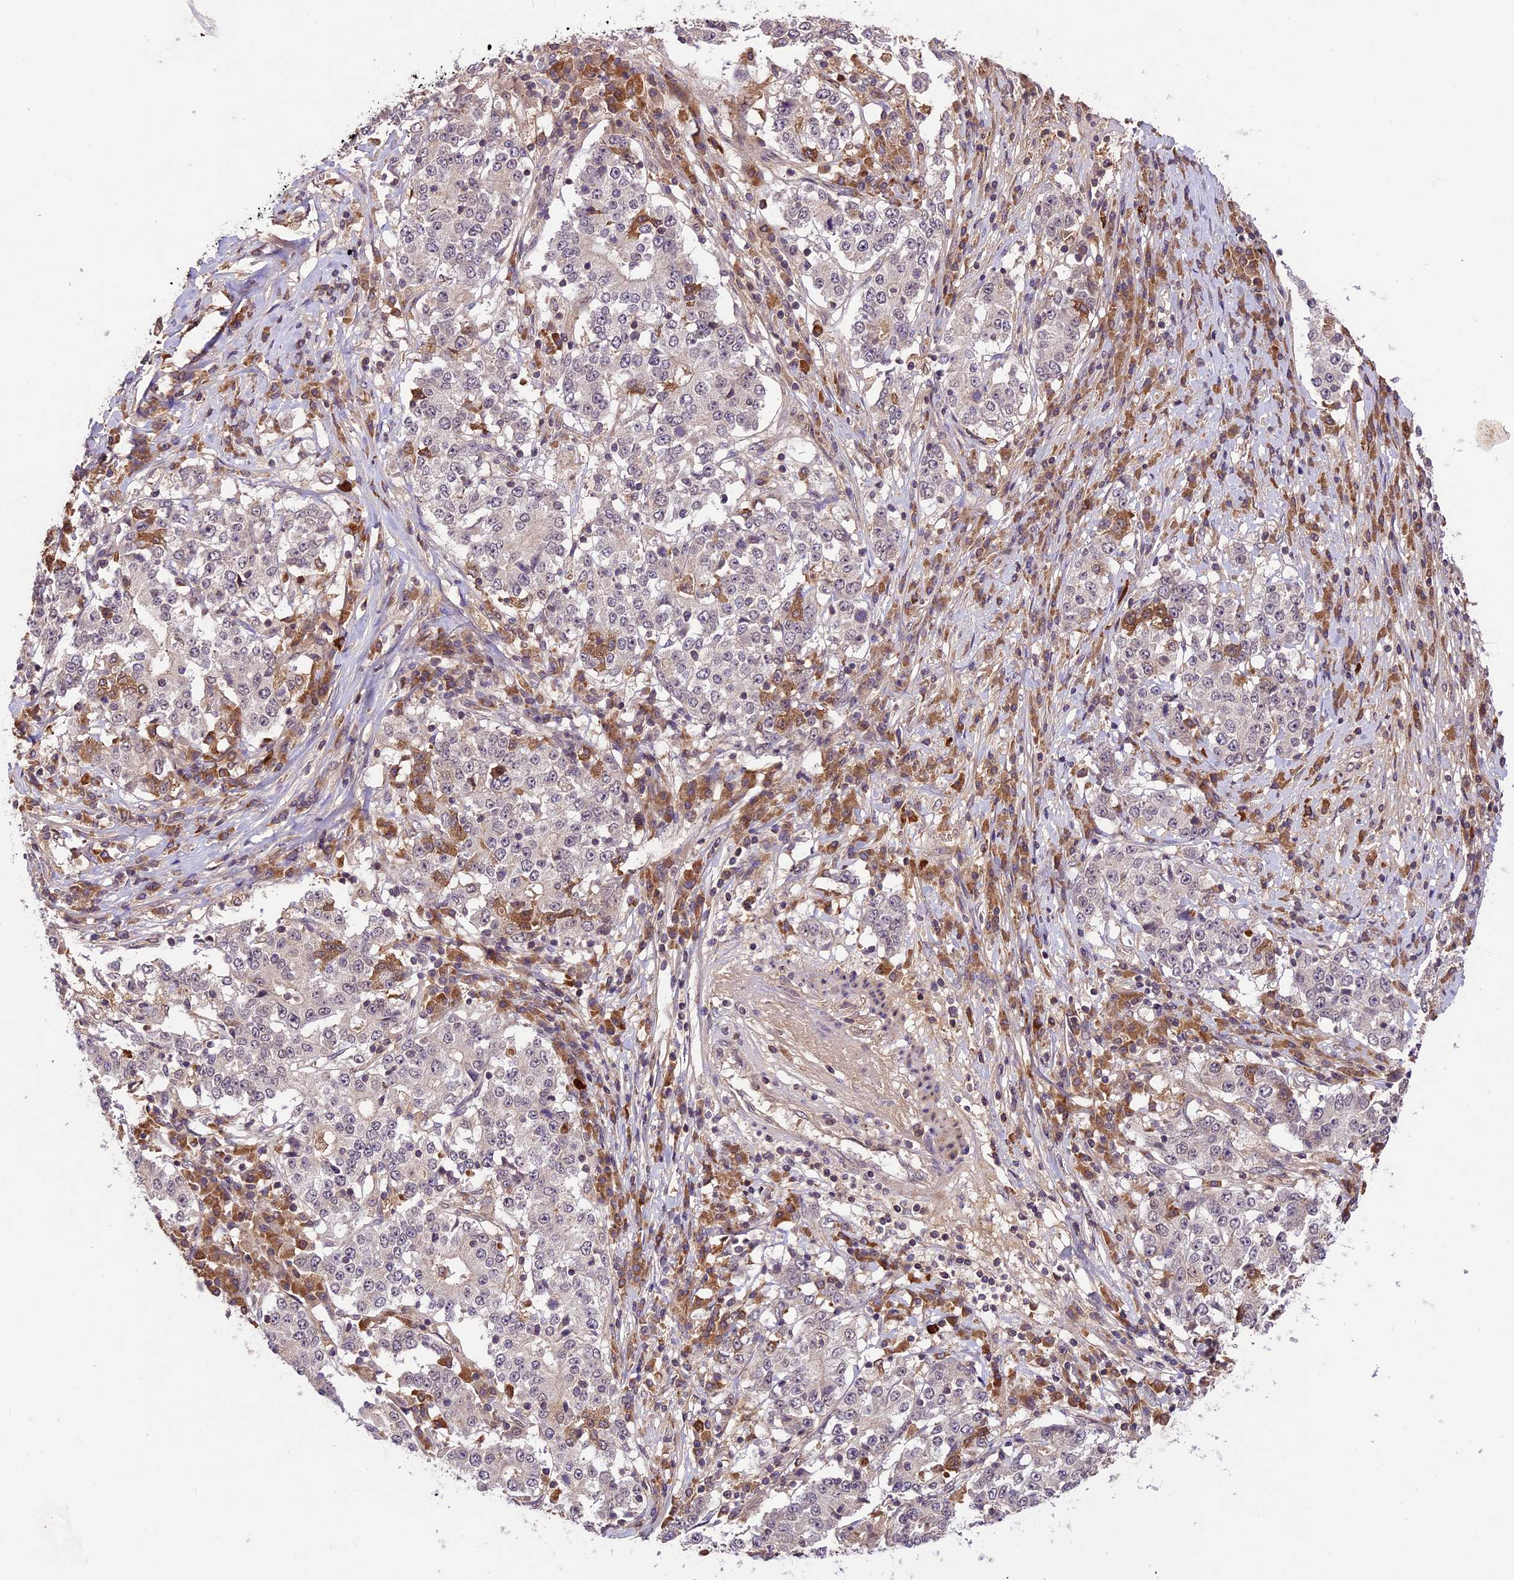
{"staining": {"intensity": "negative", "quantity": "none", "location": "none"}, "tissue": "stomach cancer", "cell_type": "Tumor cells", "image_type": "cancer", "snomed": [{"axis": "morphology", "description": "Adenocarcinoma, NOS"}, {"axis": "topography", "description": "Stomach"}], "caption": "This is a image of immunohistochemistry (IHC) staining of adenocarcinoma (stomach), which shows no staining in tumor cells. (Brightfield microscopy of DAB immunohistochemistry (IHC) at high magnification).", "gene": "ATP10A", "patient": {"sex": "male", "age": 59}}